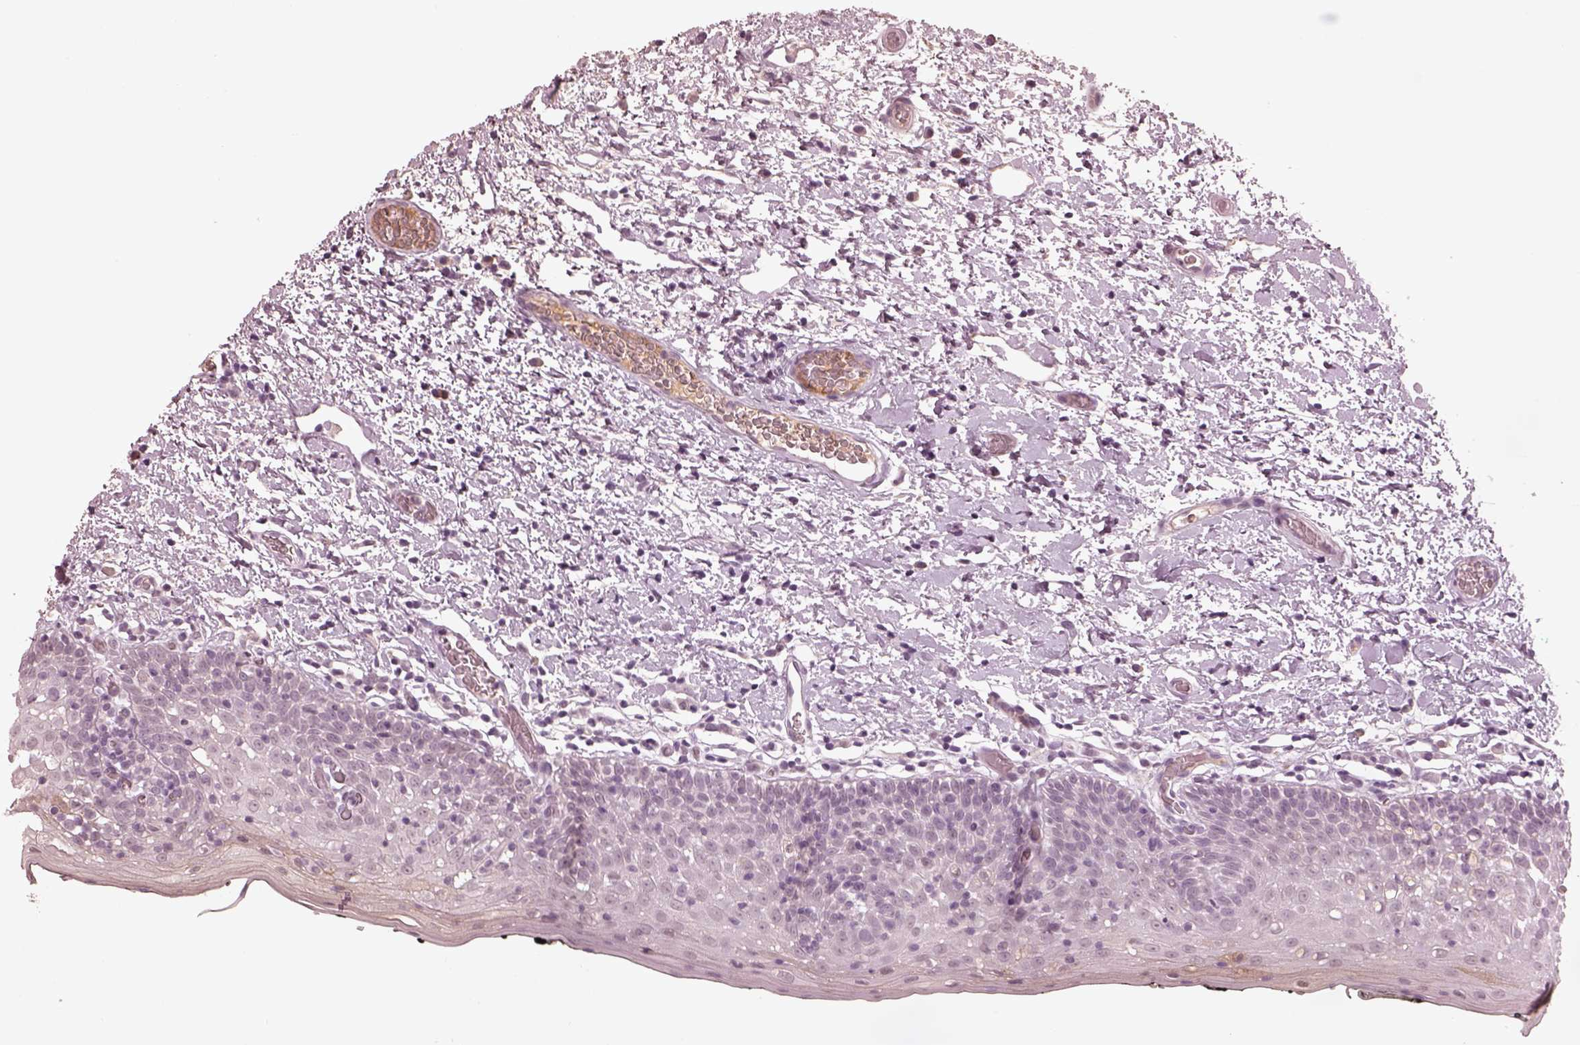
{"staining": {"intensity": "negative", "quantity": "none", "location": "none"}, "tissue": "oral mucosa", "cell_type": "Squamous epithelial cells", "image_type": "normal", "snomed": [{"axis": "morphology", "description": "Normal tissue, NOS"}, {"axis": "morphology", "description": "Squamous cell carcinoma, NOS"}, {"axis": "topography", "description": "Oral tissue"}, {"axis": "topography", "description": "Head-Neck"}], "caption": "IHC histopathology image of unremarkable human oral mucosa stained for a protein (brown), which shows no staining in squamous epithelial cells. (DAB IHC visualized using brightfield microscopy, high magnification).", "gene": "KCNA2", "patient": {"sex": "male", "age": 69}}